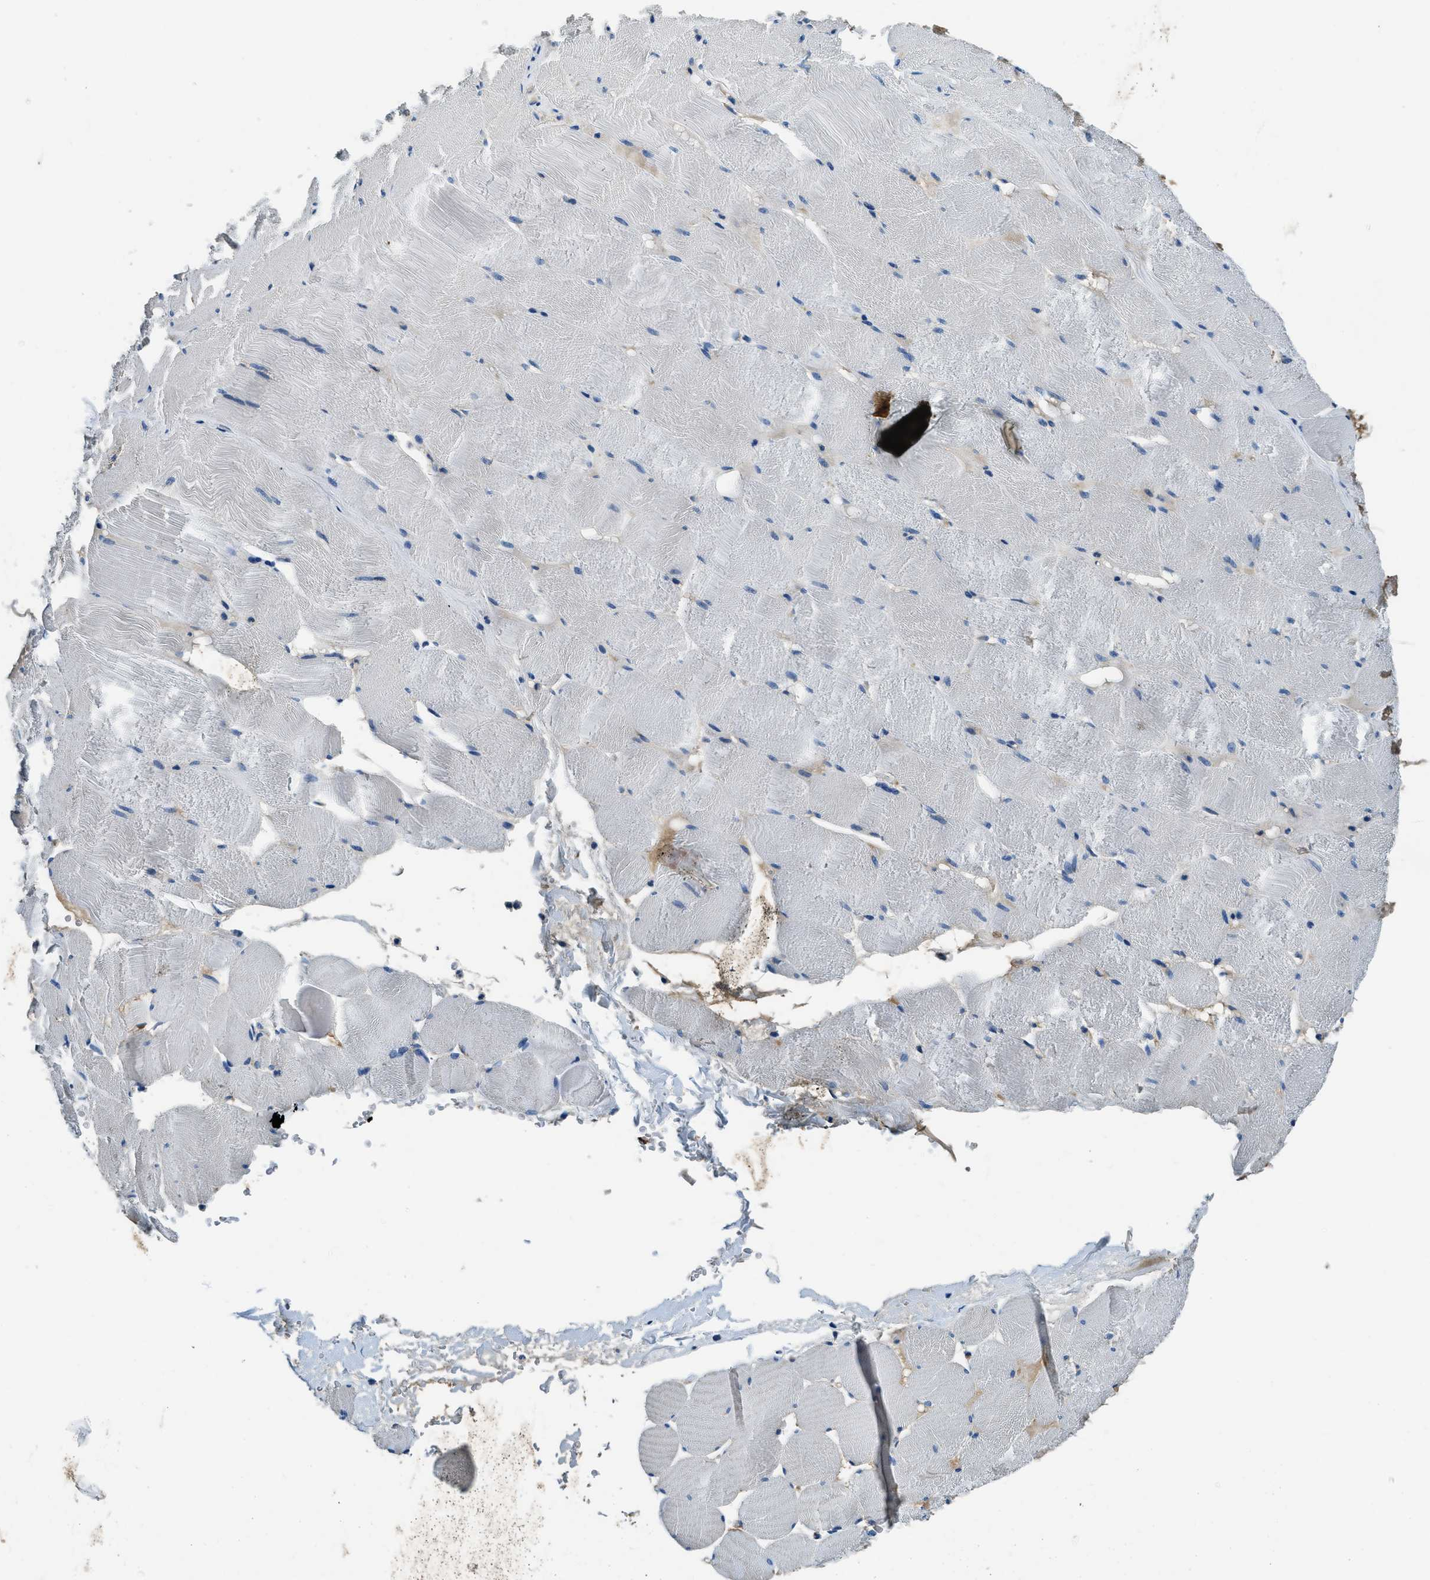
{"staining": {"intensity": "negative", "quantity": "none", "location": "none"}, "tissue": "skeletal muscle", "cell_type": "Myocytes", "image_type": "normal", "snomed": [{"axis": "morphology", "description": "Normal tissue, NOS"}, {"axis": "topography", "description": "Skeletal muscle"}], "caption": "IHC of unremarkable human skeletal muscle exhibits no staining in myocytes. (DAB immunohistochemistry (IHC) visualized using brightfield microscopy, high magnification).", "gene": "TMEM186", "patient": {"sex": "male", "age": 62}}